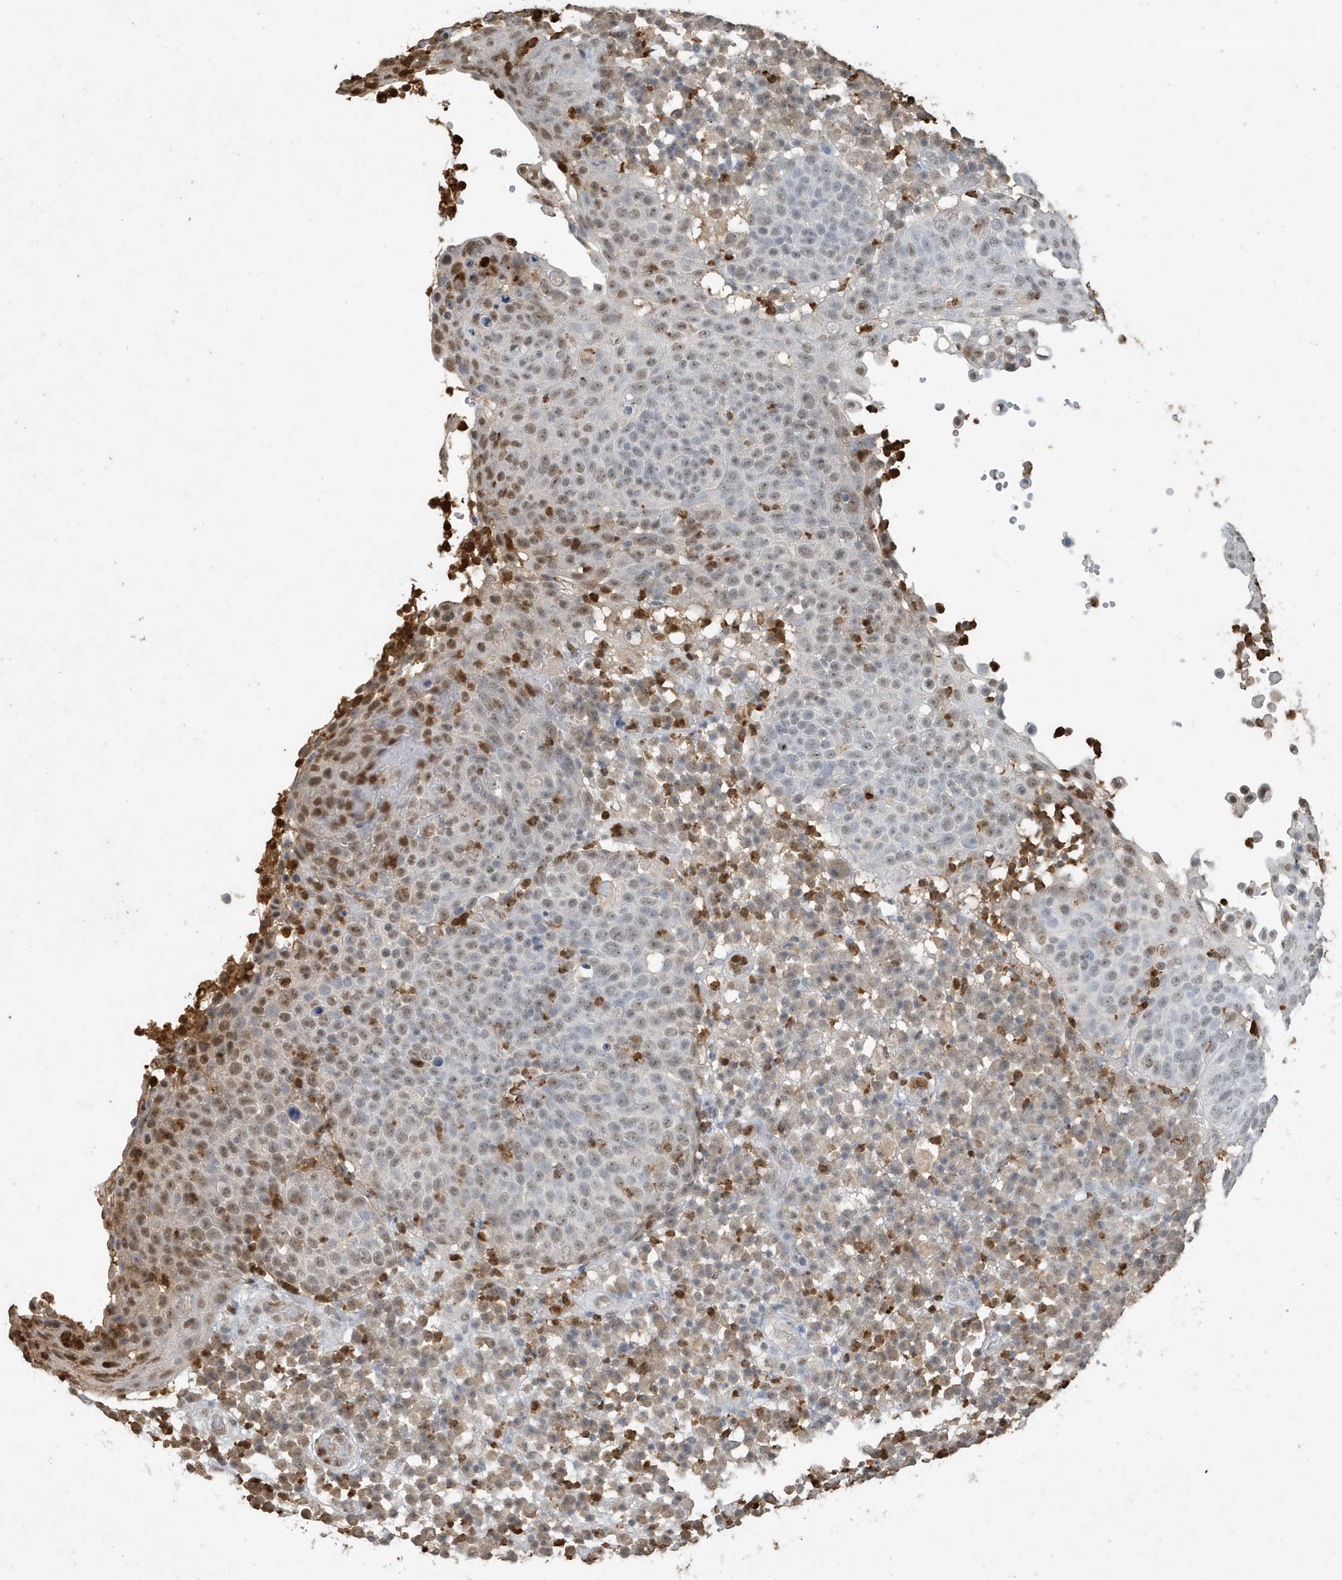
{"staining": {"intensity": "moderate", "quantity": "<25%", "location": "nuclear"}, "tissue": "skin cancer", "cell_type": "Tumor cells", "image_type": "cancer", "snomed": [{"axis": "morphology", "description": "Squamous cell carcinoma in situ, NOS"}, {"axis": "morphology", "description": "Squamous cell carcinoma, NOS"}, {"axis": "topography", "description": "Skin"}], "caption": "This is an image of IHC staining of squamous cell carcinoma in situ (skin), which shows moderate expression in the nuclear of tumor cells.", "gene": "DEFA1", "patient": {"sex": "male", "age": 93}}